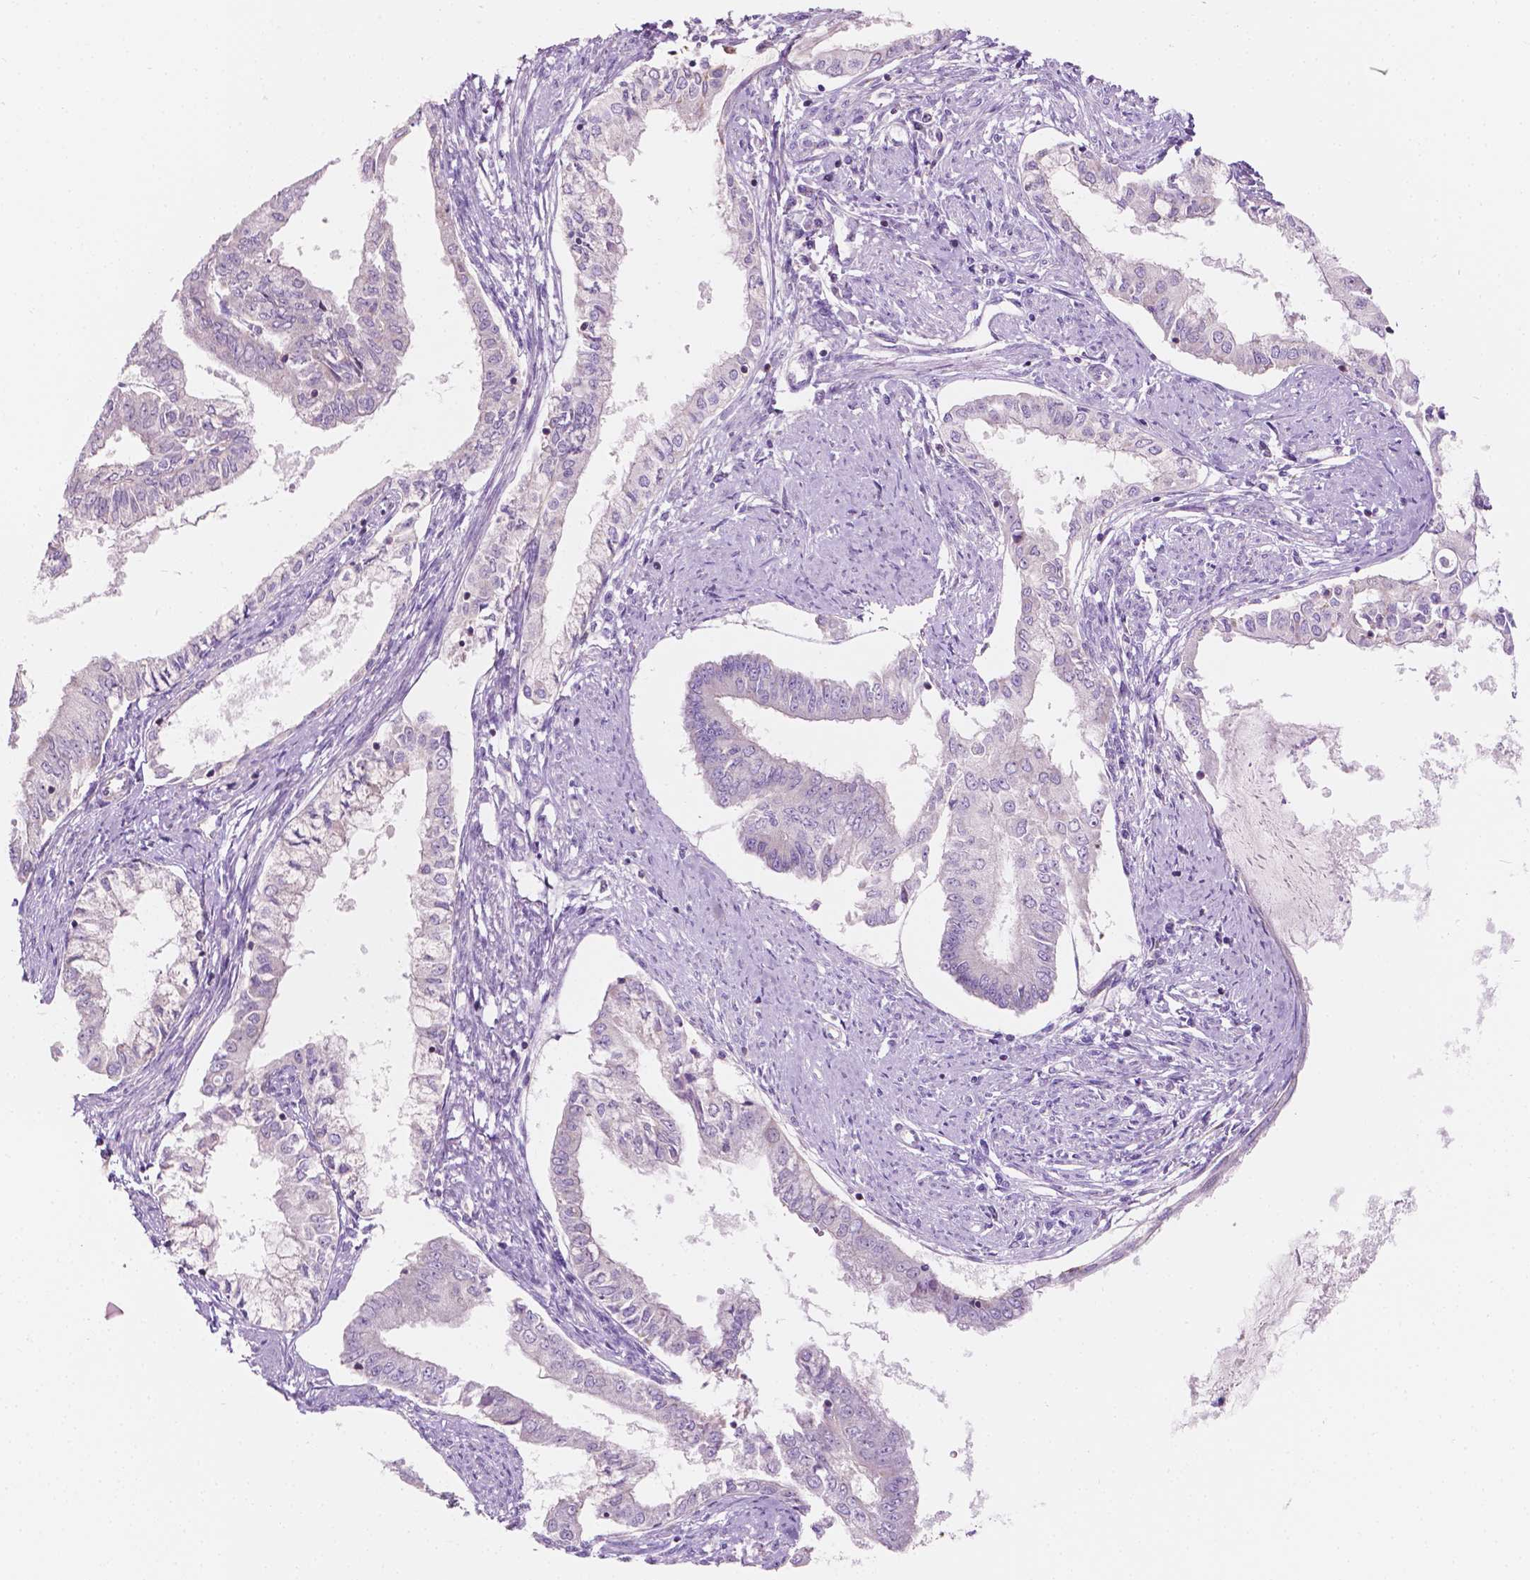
{"staining": {"intensity": "negative", "quantity": "none", "location": "none"}, "tissue": "endometrial cancer", "cell_type": "Tumor cells", "image_type": "cancer", "snomed": [{"axis": "morphology", "description": "Adenocarcinoma, NOS"}, {"axis": "topography", "description": "Endometrium"}], "caption": "A high-resolution image shows immunohistochemistry (IHC) staining of endometrial adenocarcinoma, which shows no significant positivity in tumor cells.", "gene": "NOS1AP", "patient": {"sex": "female", "age": 76}}